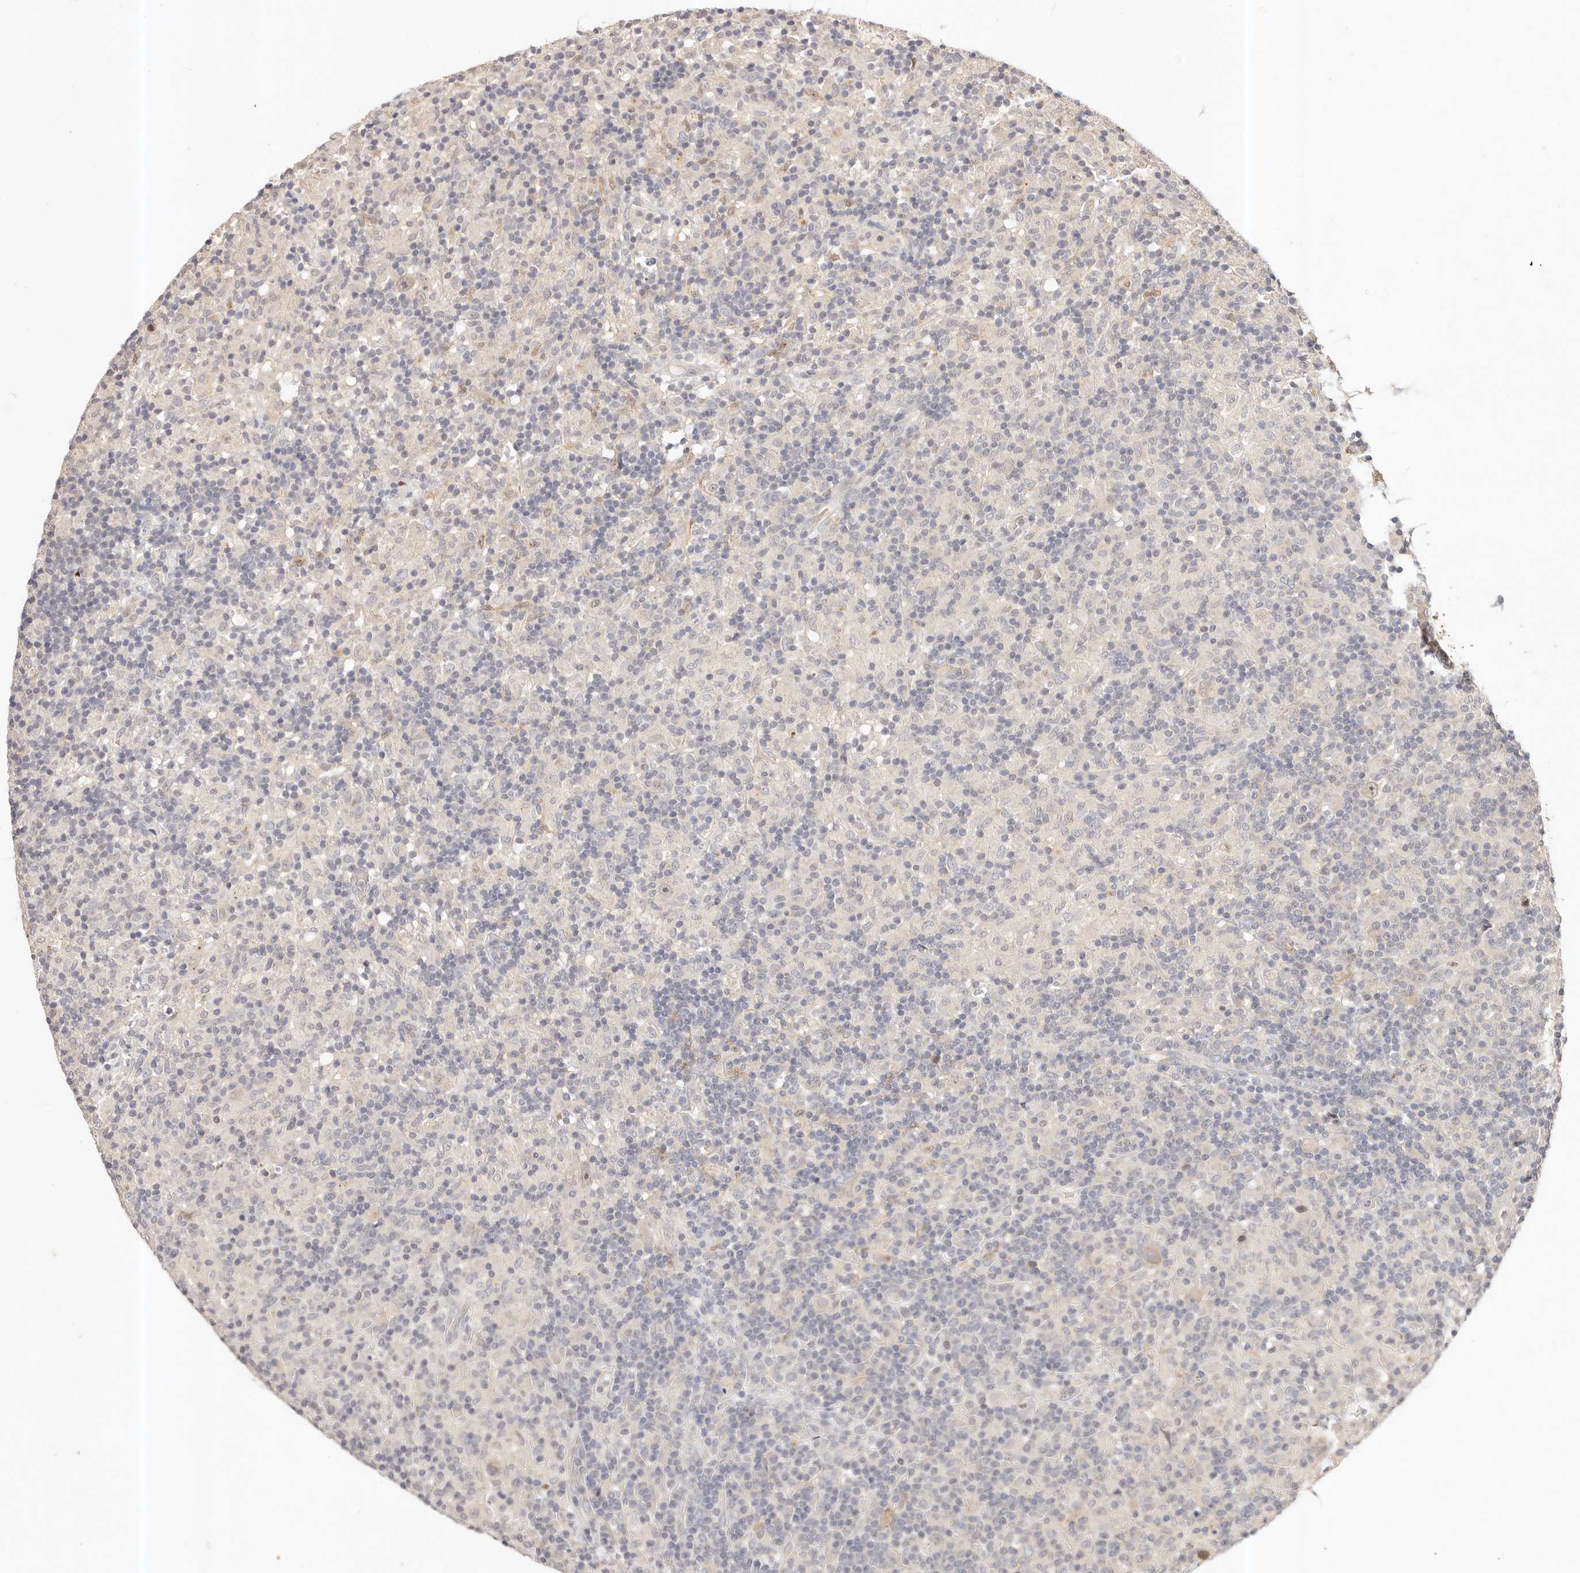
{"staining": {"intensity": "negative", "quantity": "none", "location": "none"}, "tissue": "lymphoma", "cell_type": "Tumor cells", "image_type": "cancer", "snomed": [{"axis": "morphology", "description": "Hodgkin's disease, NOS"}, {"axis": "topography", "description": "Lymph node"}], "caption": "IHC photomicrograph of human Hodgkin's disease stained for a protein (brown), which demonstrates no staining in tumor cells.", "gene": "CXADR", "patient": {"sex": "male", "age": 70}}